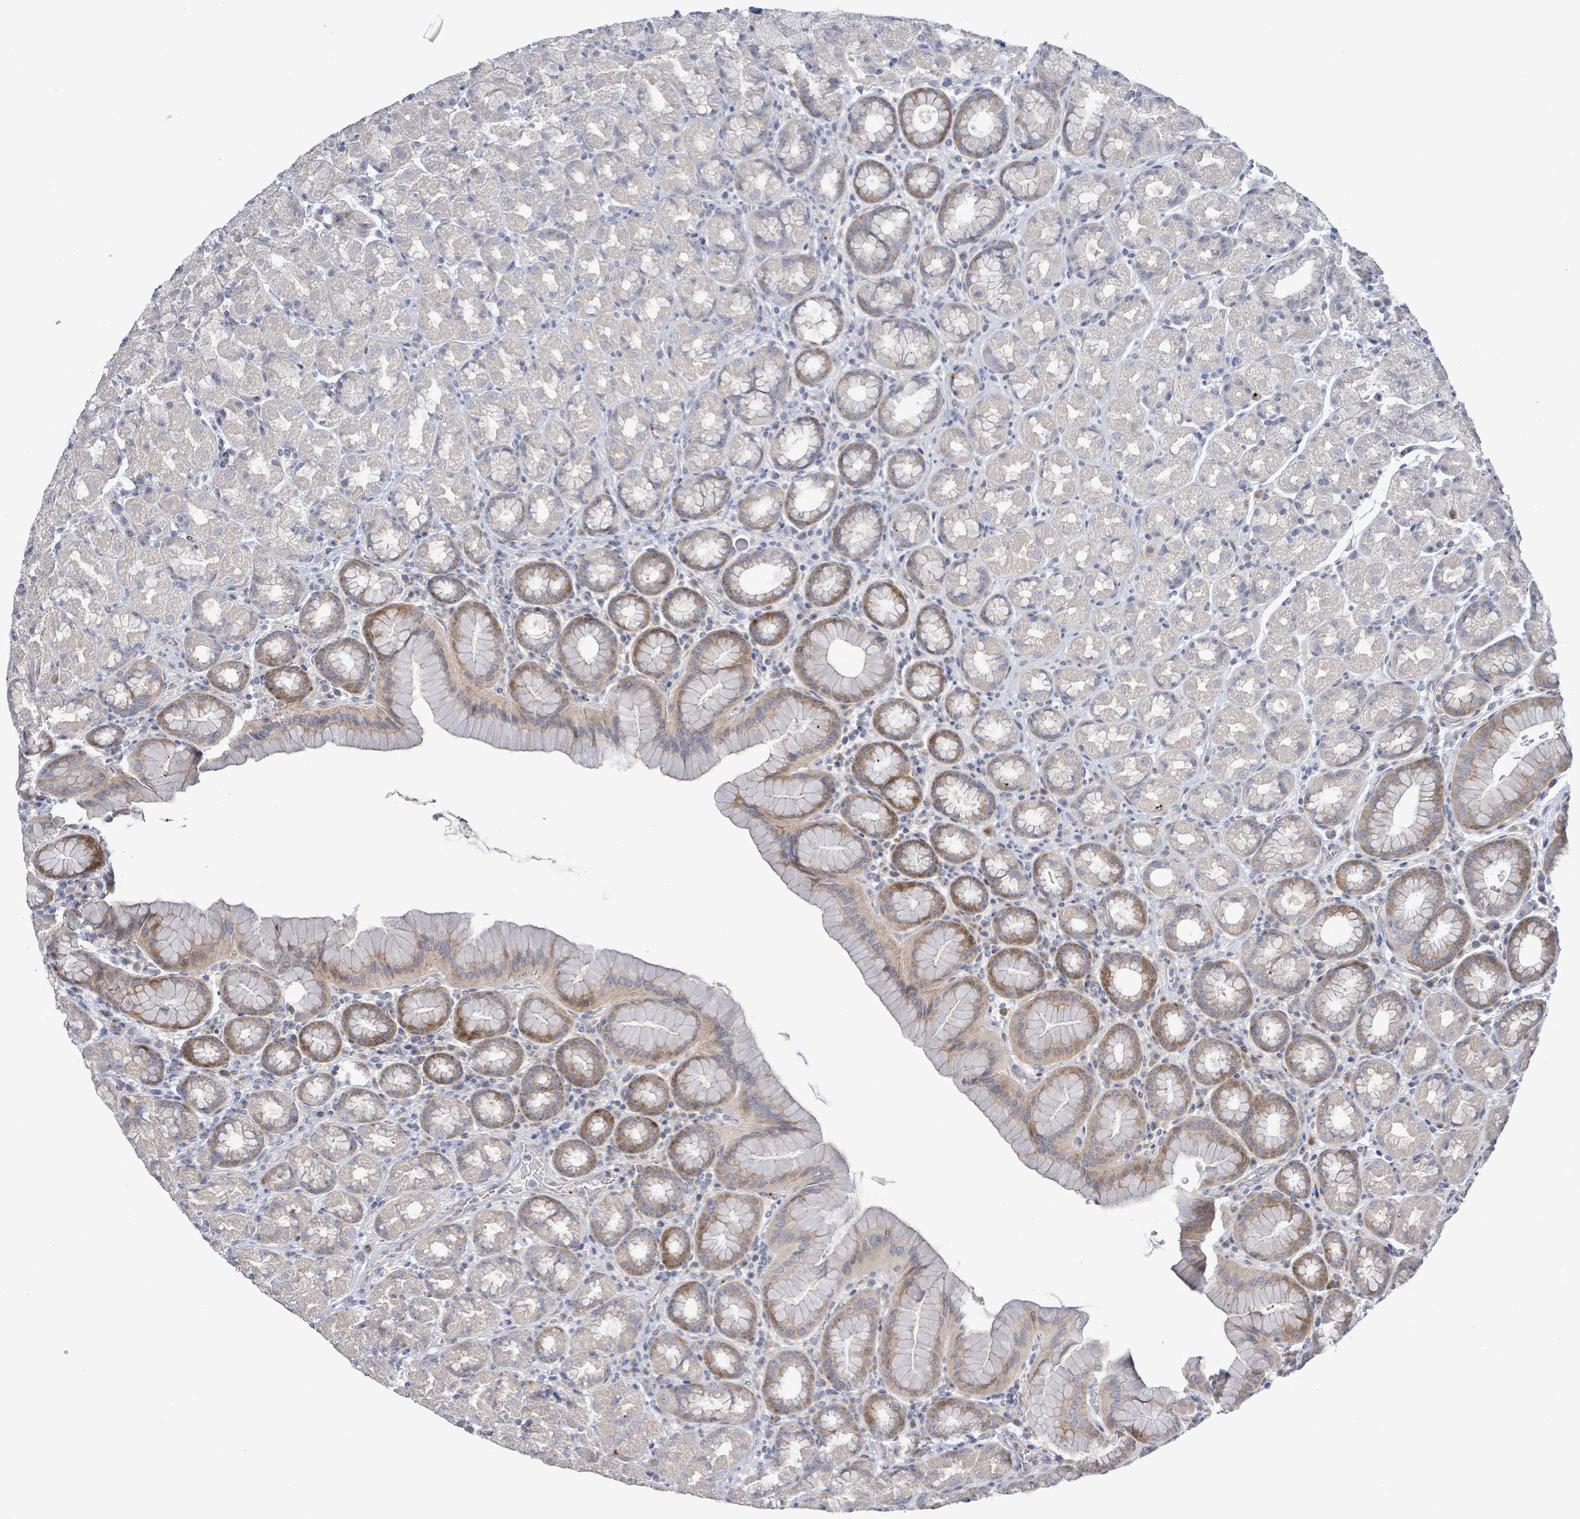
{"staining": {"intensity": "moderate", "quantity": "<25%", "location": "cytoplasmic/membranous"}, "tissue": "stomach", "cell_type": "Glandular cells", "image_type": "normal", "snomed": [{"axis": "morphology", "description": "Normal tissue, NOS"}, {"axis": "topography", "description": "Stomach, upper"}, {"axis": "topography", "description": "Stomach"}], "caption": "Immunohistochemistry (IHC) of benign human stomach reveals low levels of moderate cytoplasmic/membranous positivity in approximately <25% of glandular cells.", "gene": "LILRA4", "patient": {"sex": "male", "age": 68}}